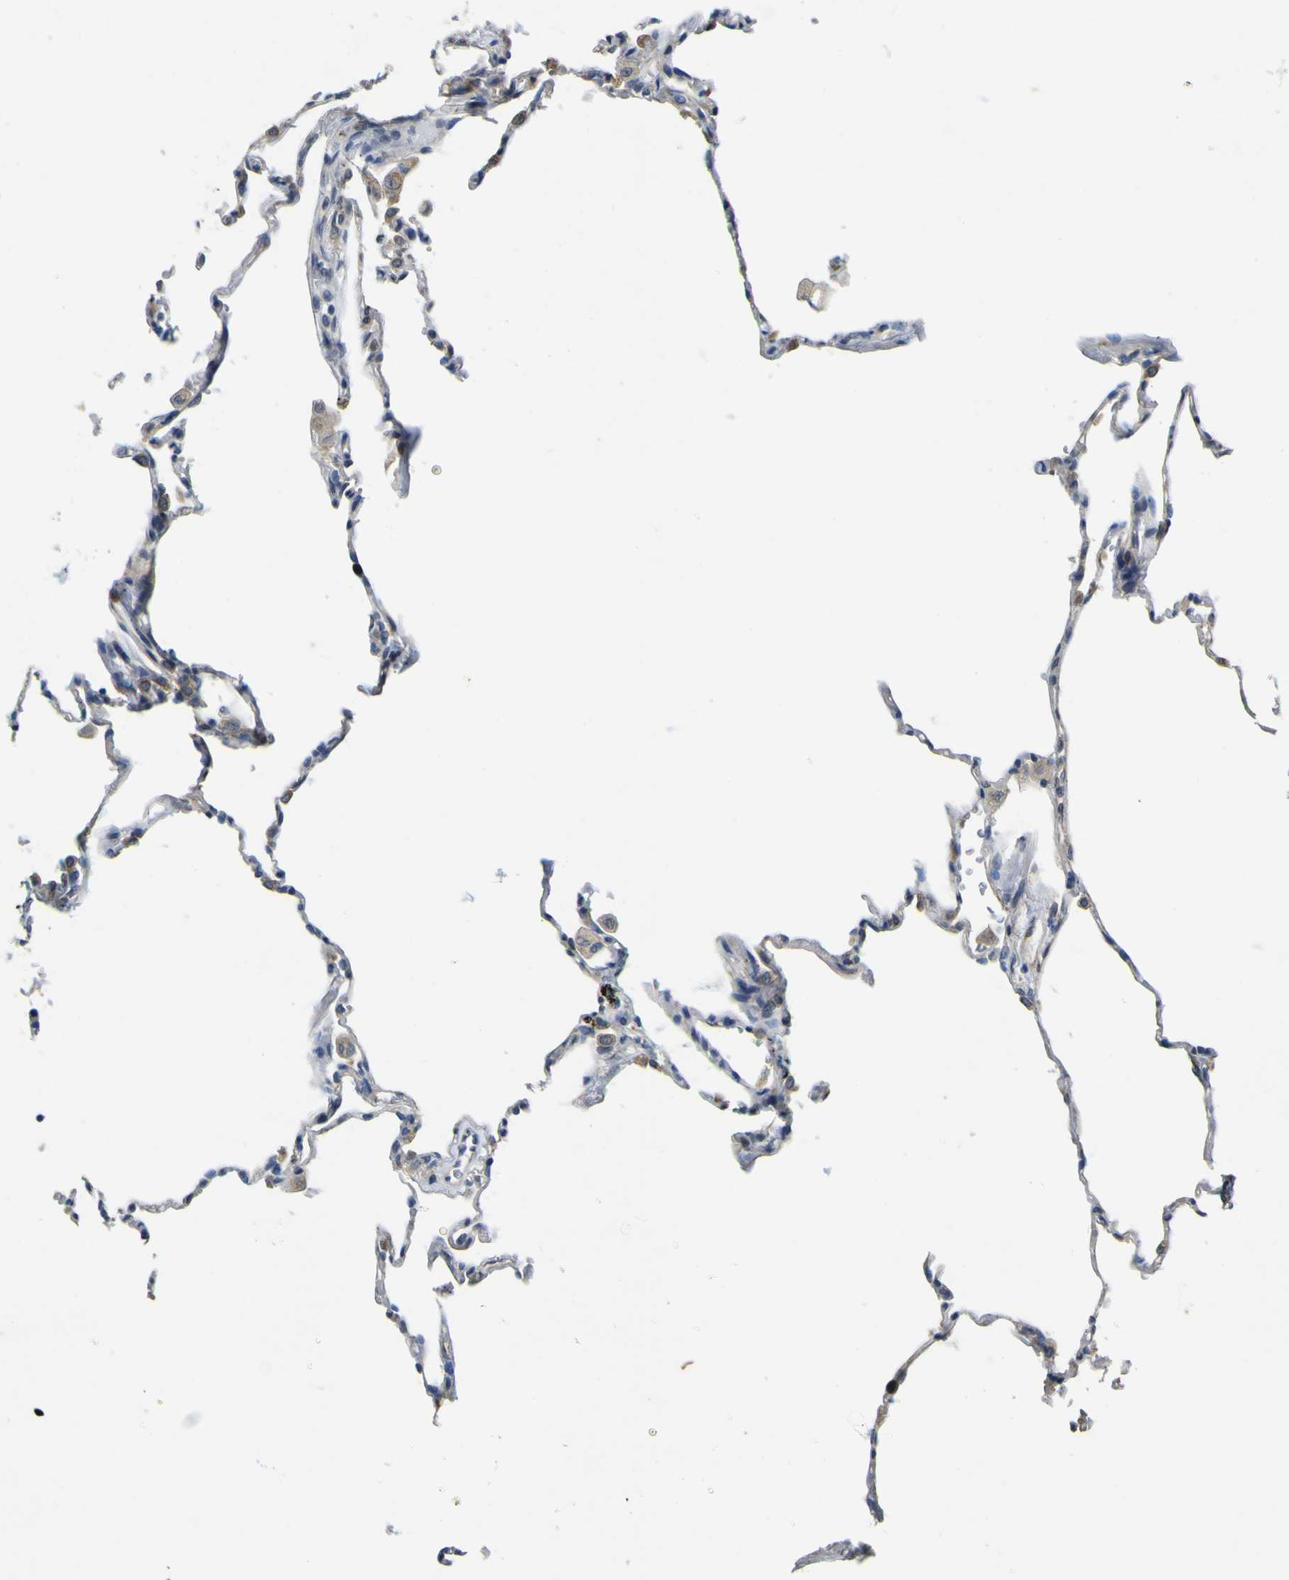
{"staining": {"intensity": "negative", "quantity": "none", "location": "none"}, "tissue": "lung", "cell_type": "Alveolar cells", "image_type": "normal", "snomed": [{"axis": "morphology", "description": "Normal tissue, NOS"}, {"axis": "topography", "description": "Lung"}], "caption": "Immunohistochemistry of normal human lung reveals no expression in alveolar cells. (Stains: DAB immunohistochemistry with hematoxylin counter stain, Microscopy: brightfield microscopy at high magnification).", "gene": "LDLR", "patient": {"sex": "male", "age": 59}}